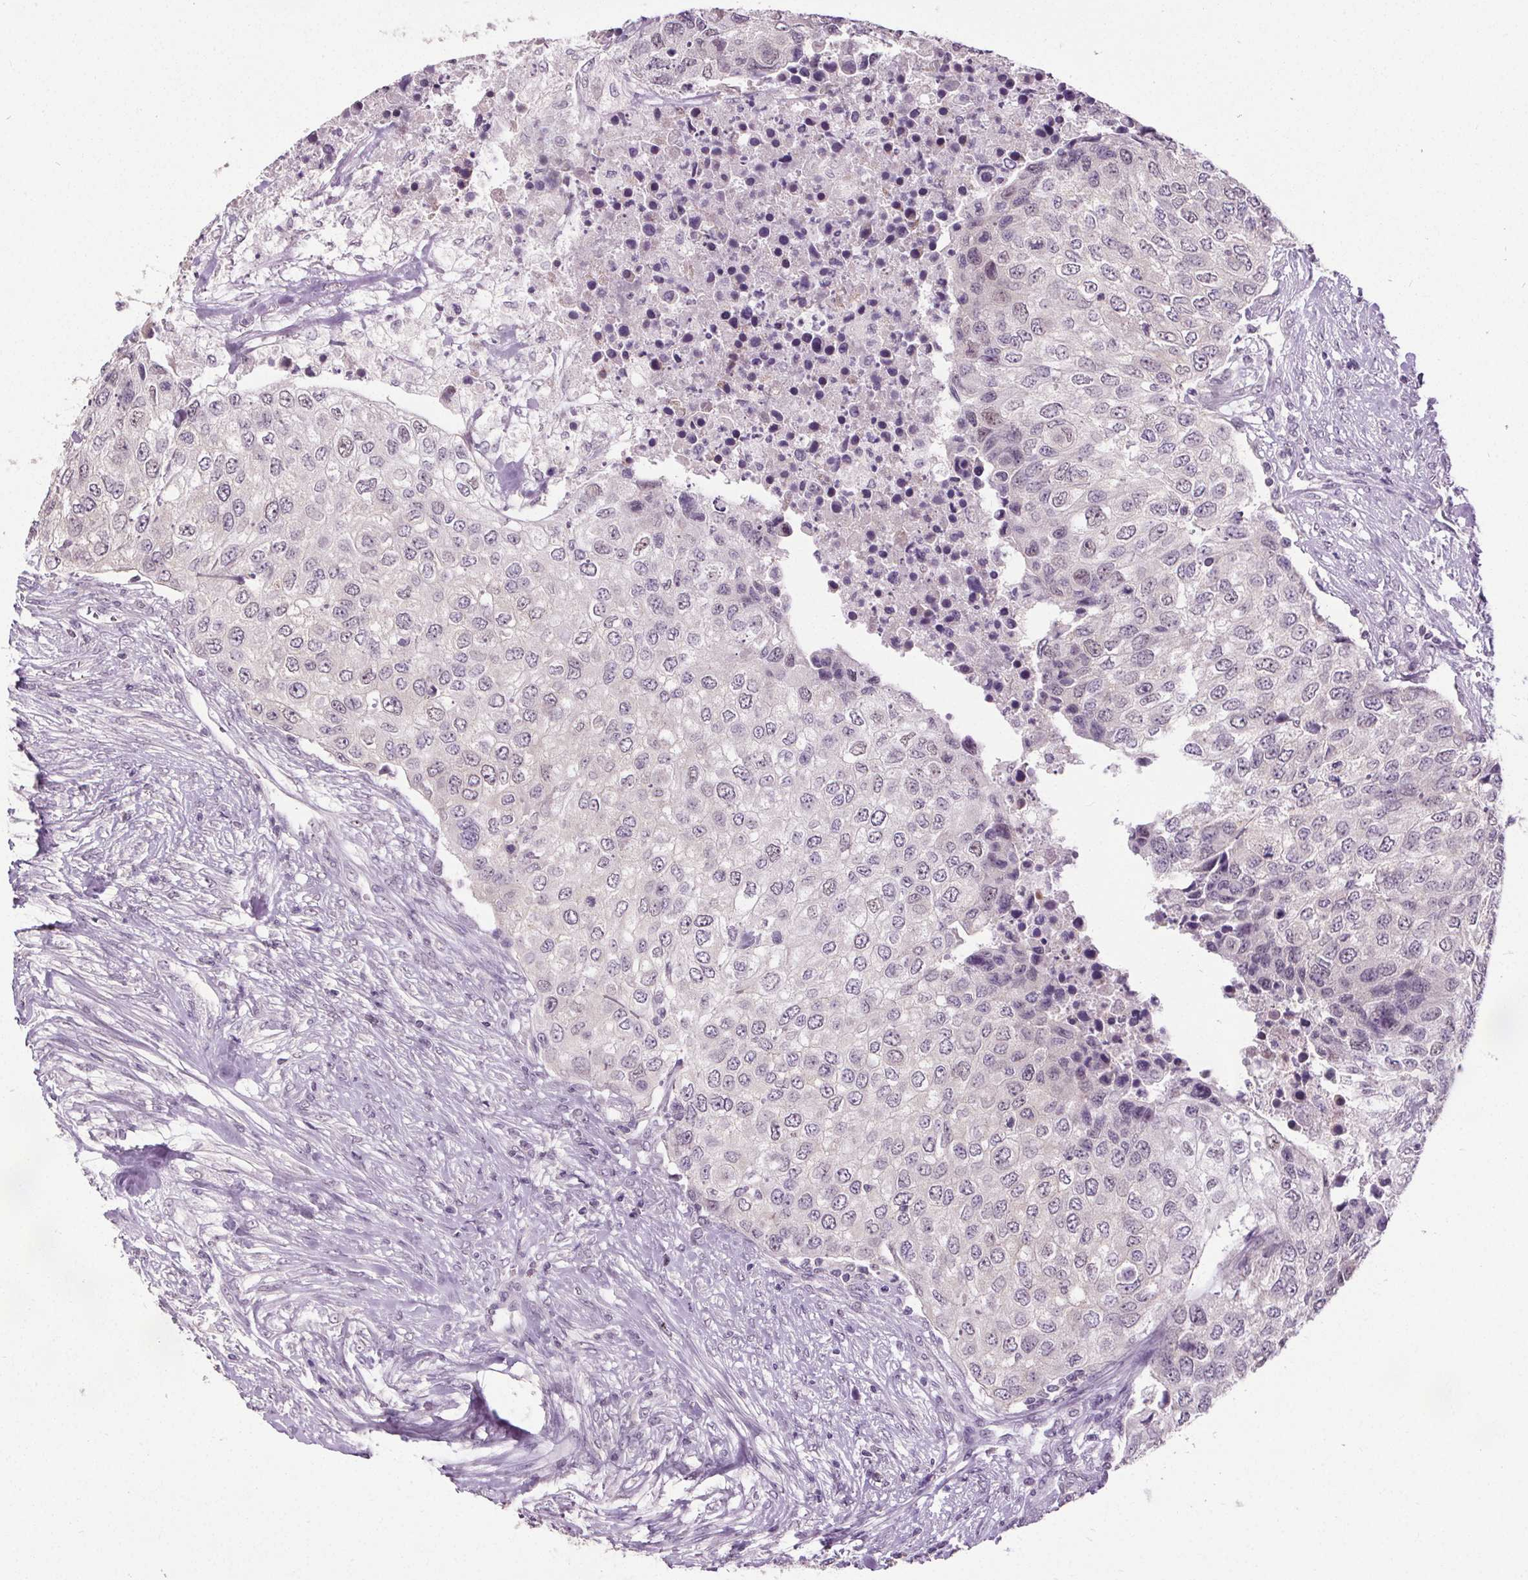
{"staining": {"intensity": "negative", "quantity": "none", "location": "none"}, "tissue": "urothelial cancer", "cell_type": "Tumor cells", "image_type": "cancer", "snomed": [{"axis": "morphology", "description": "Urothelial carcinoma, High grade"}, {"axis": "topography", "description": "Urinary bladder"}], "caption": "This photomicrograph is of urothelial cancer stained with immunohistochemistry (IHC) to label a protein in brown with the nuclei are counter-stained blue. There is no positivity in tumor cells.", "gene": "SLC2A9", "patient": {"sex": "female", "age": 78}}